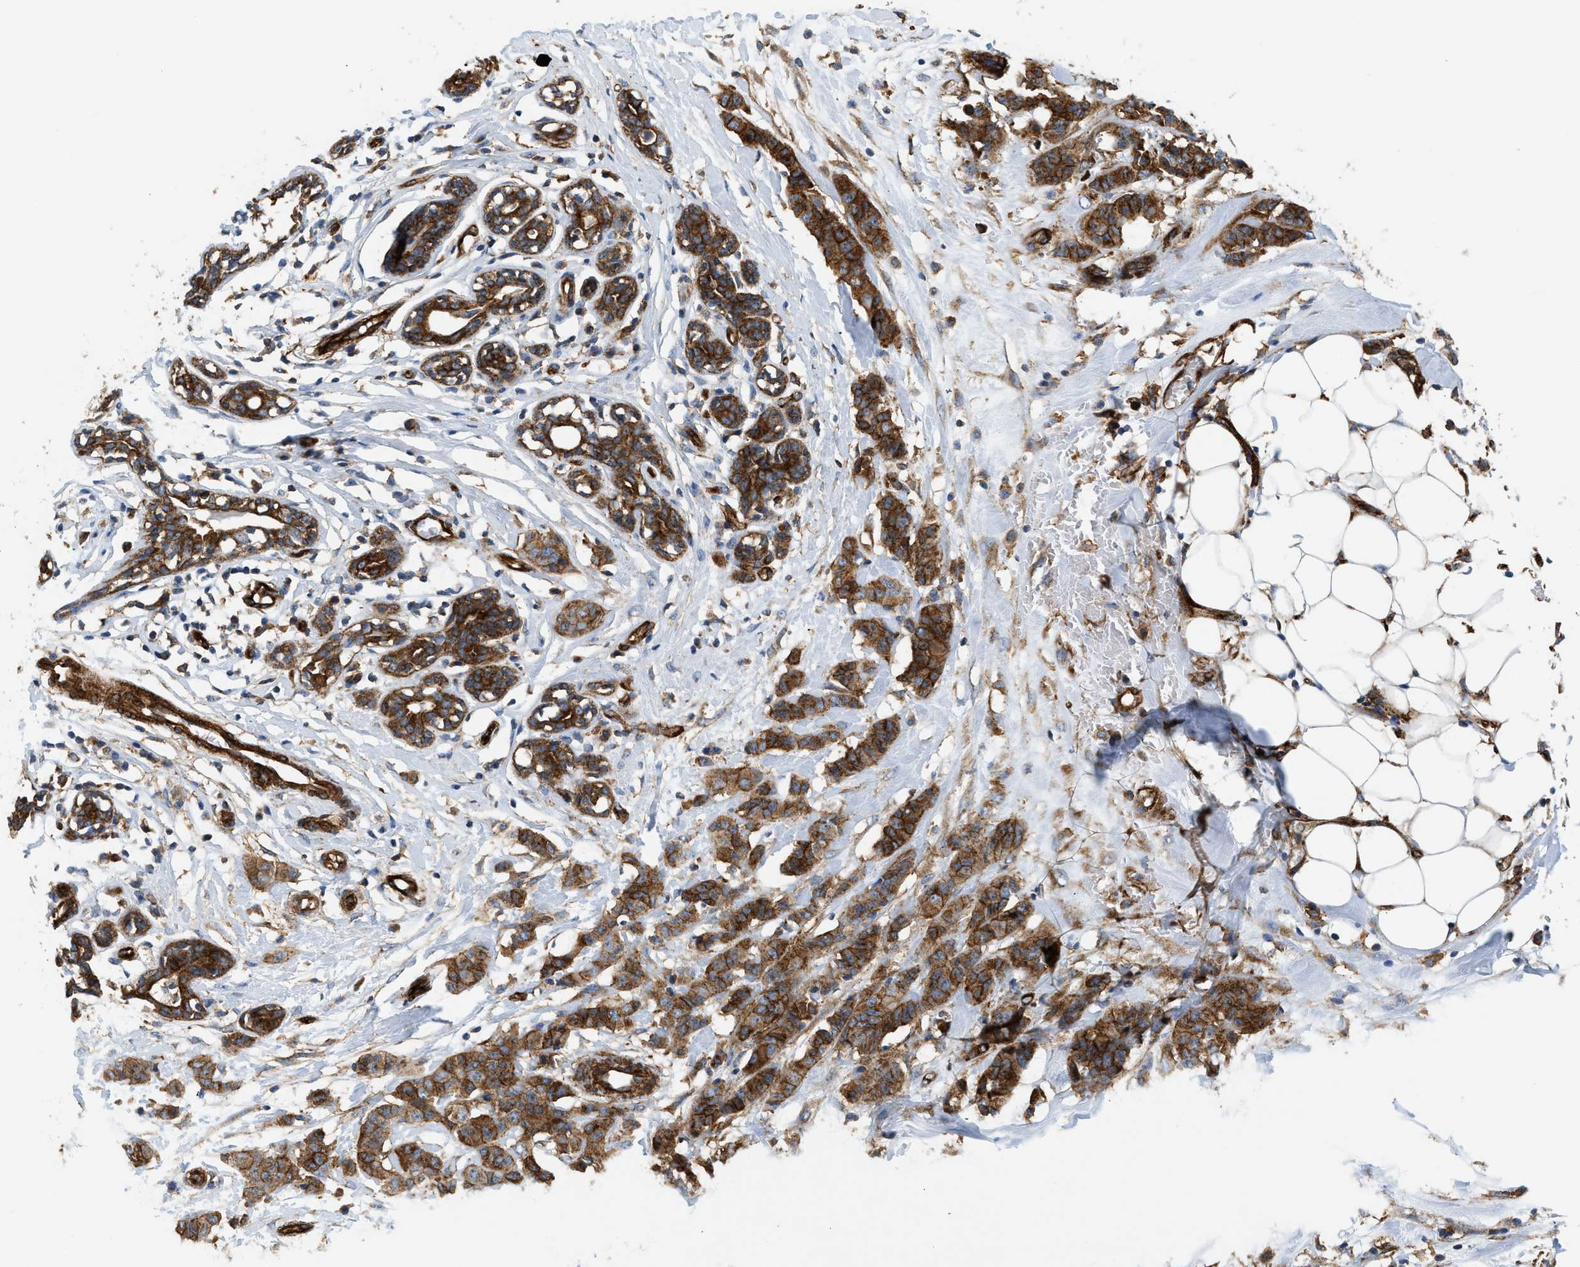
{"staining": {"intensity": "strong", "quantity": ">75%", "location": "cytoplasmic/membranous"}, "tissue": "breast cancer", "cell_type": "Tumor cells", "image_type": "cancer", "snomed": [{"axis": "morphology", "description": "Normal tissue, NOS"}, {"axis": "morphology", "description": "Duct carcinoma"}, {"axis": "topography", "description": "Breast"}], "caption": "Immunohistochemical staining of human breast infiltrating ductal carcinoma shows high levels of strong cytoplasmic/membranous protein expression in about >75% of tumor cells.", "gene": "HIP1", "patient": {"sex": "female", "age": 40}}